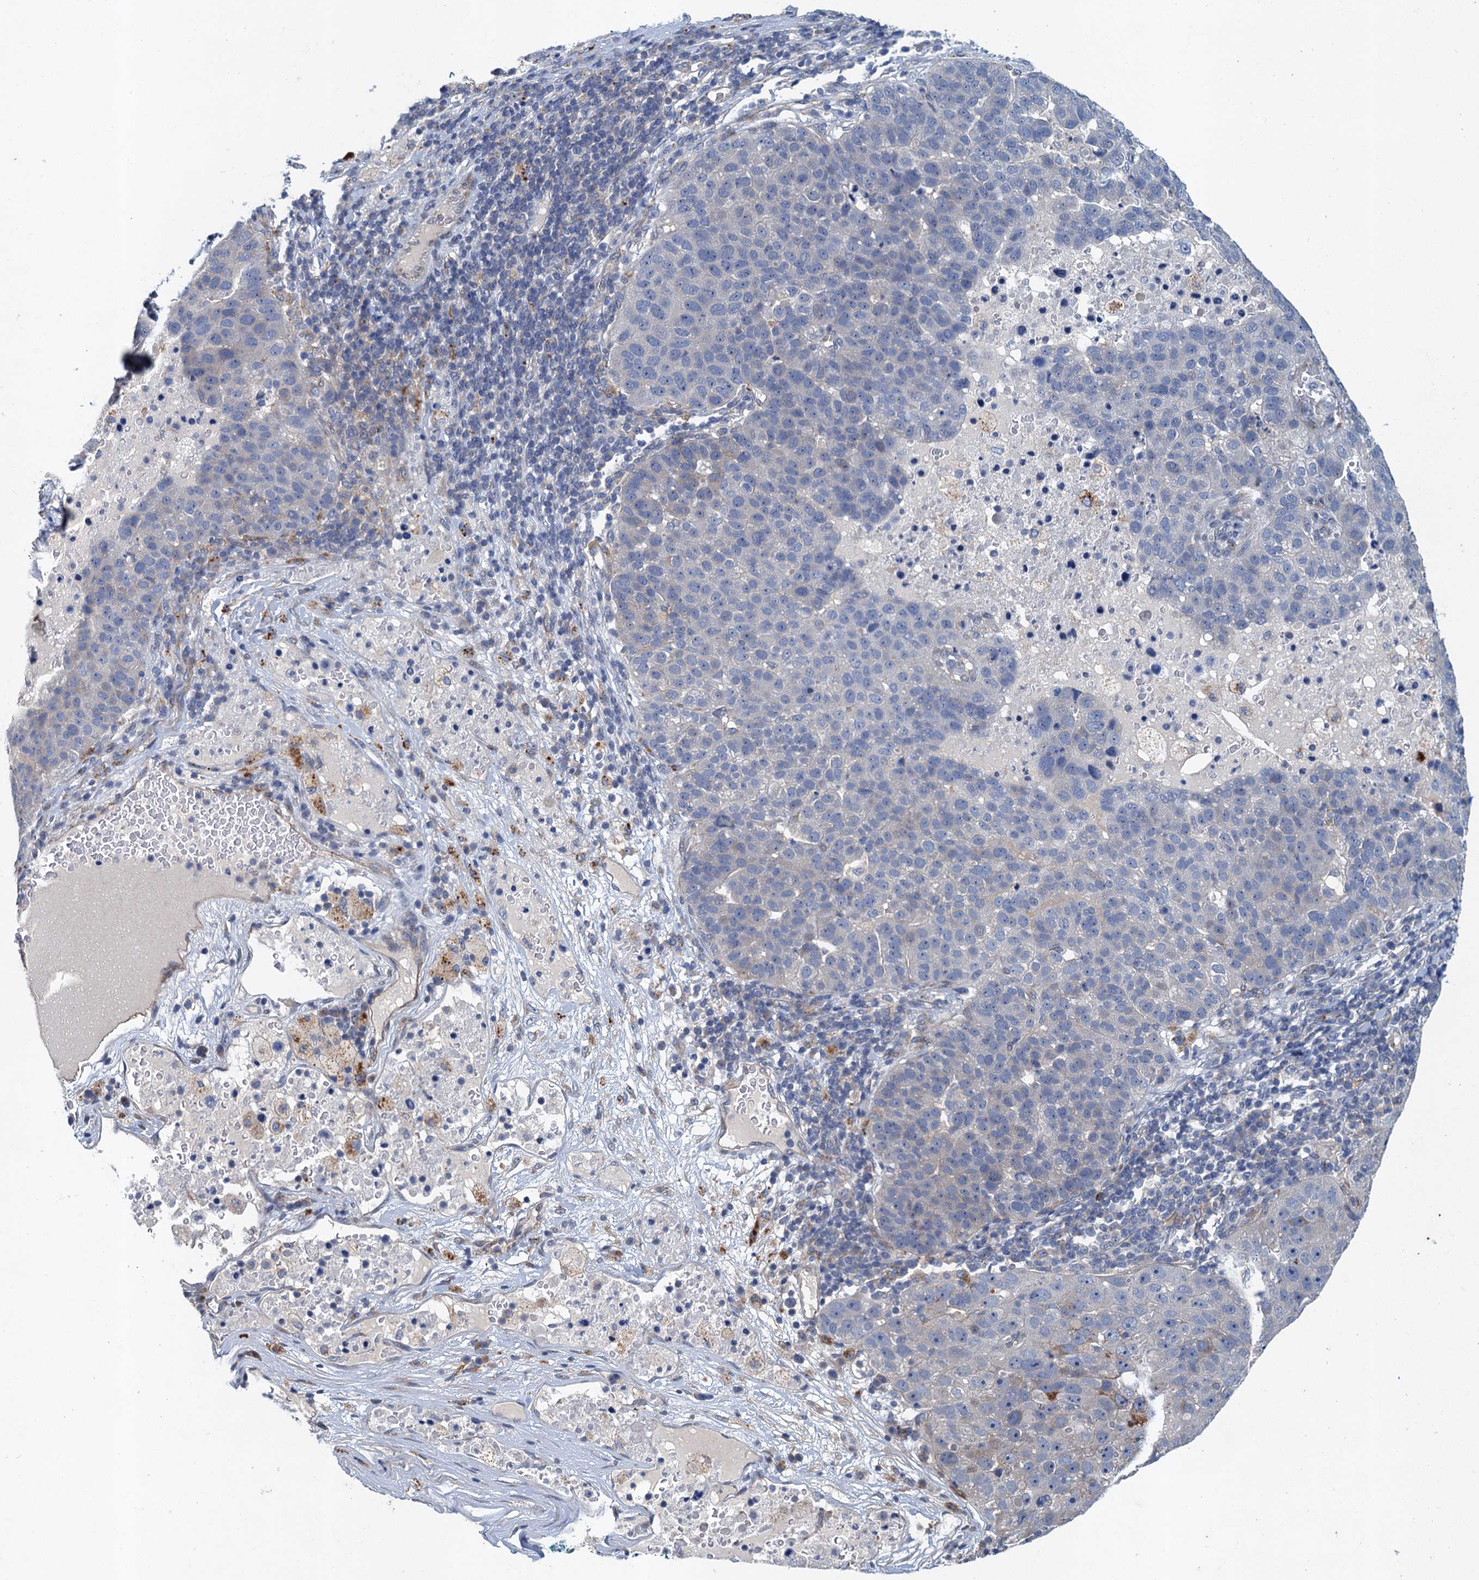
{"staining": {"intensity": "negative", "quantity": "none", "location": "none"}, "tissue": "pancreatic cancer", "cell_type": "Tumor cells", "image_type": "cancer", "snomed": [{"axis": "morphology", "description": "Adenocarcinoma, NOS"}, {"axis": "topography", "description": "Pancreas"}], "caption": "This histopathology image is of pancreatic cancer (adenocarcinoma) stained with IHC to label a protein in brown with the nuclei are counter-stained blue. There is no positivity in tumor cells.", "gene": "NBEA", "patient": {"sex": "female", "age": 61}}